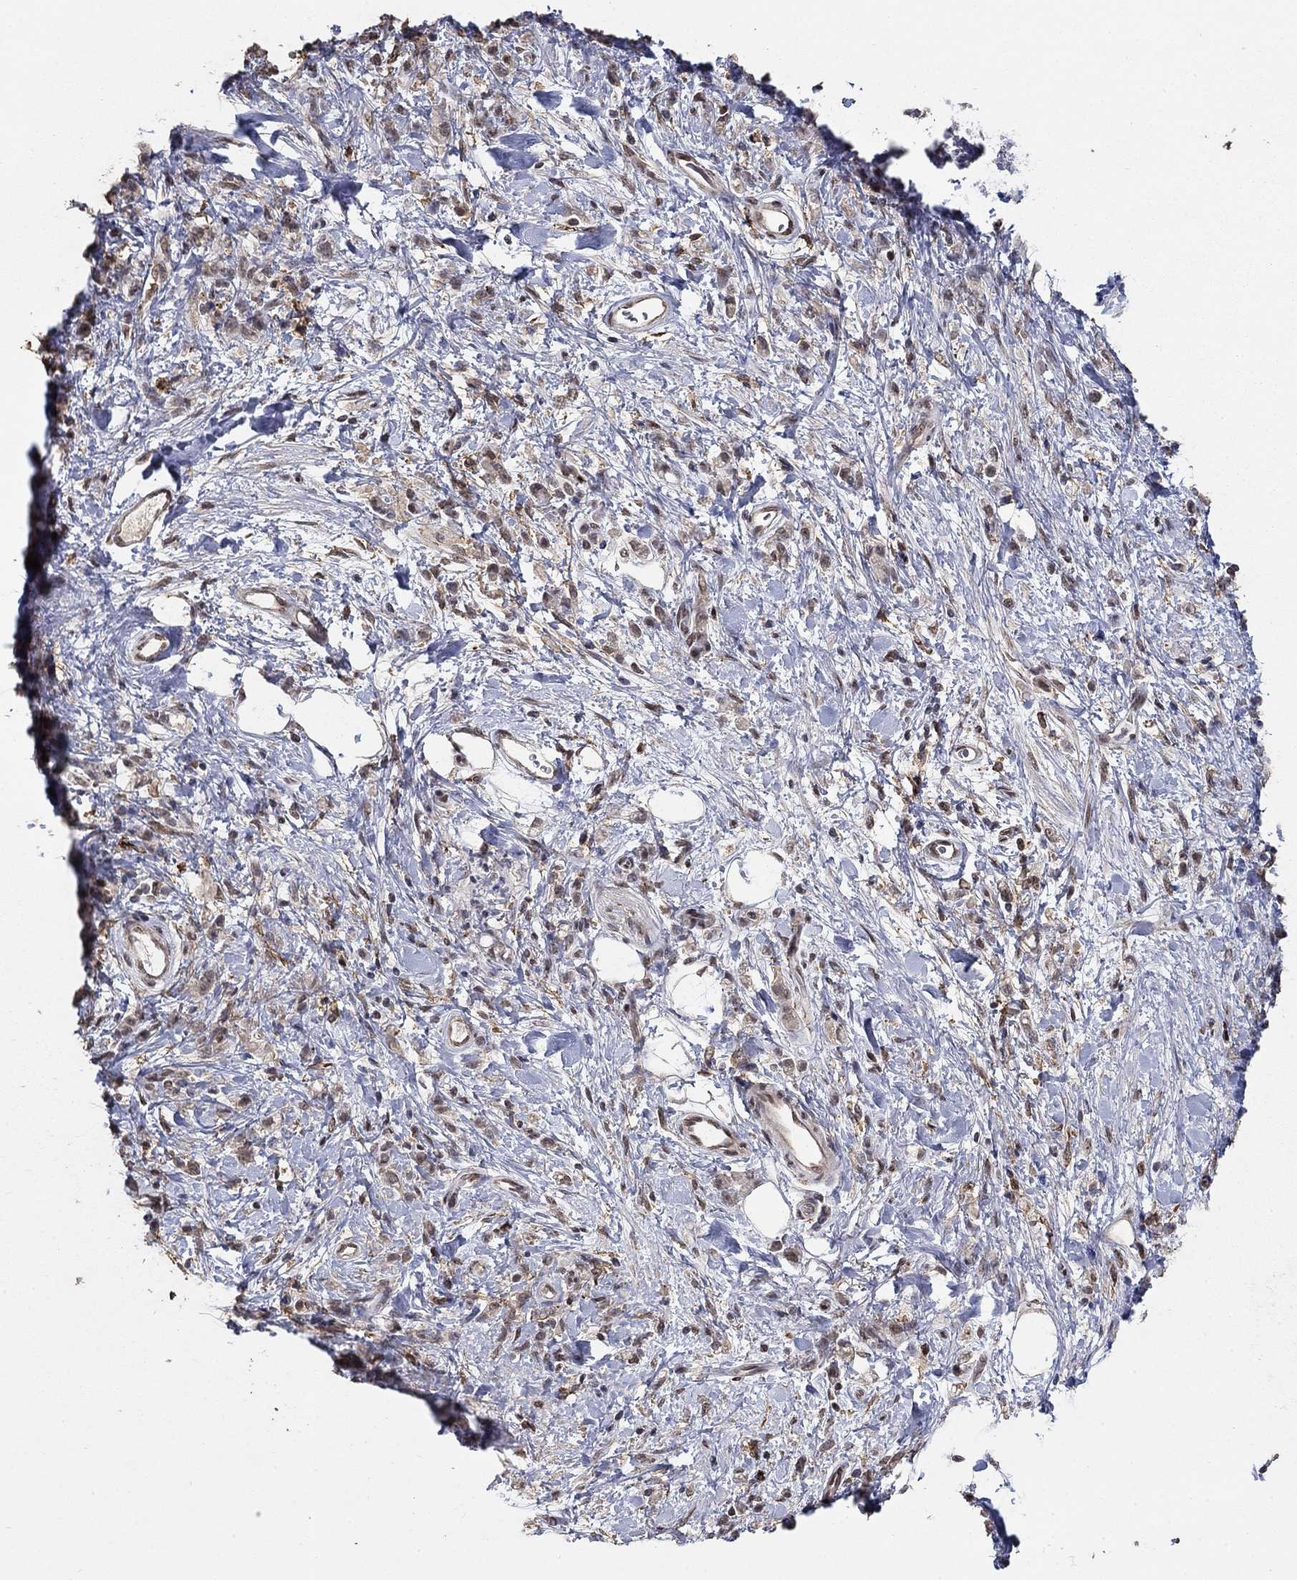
{"staining": {"intensity": "weak", "quantity": "<25%", "location": "nuclear"}, "tissue": "stomach cancer", "cell_type": "Tumor cells", "image_type": "cancer", "snomed": [{"axis": "morphology", "description": "Adenocarcinoma, NOS"}, {"axis": "topography", "description": "Stomach"}], "caption": "This is a histopathology image of immunohistochemistry (IHC) staining of stomach cancer, which shows no positivity in tumor cells.", "gene": "GRIA3", "patient": {"sex": "male", "age": 77}}